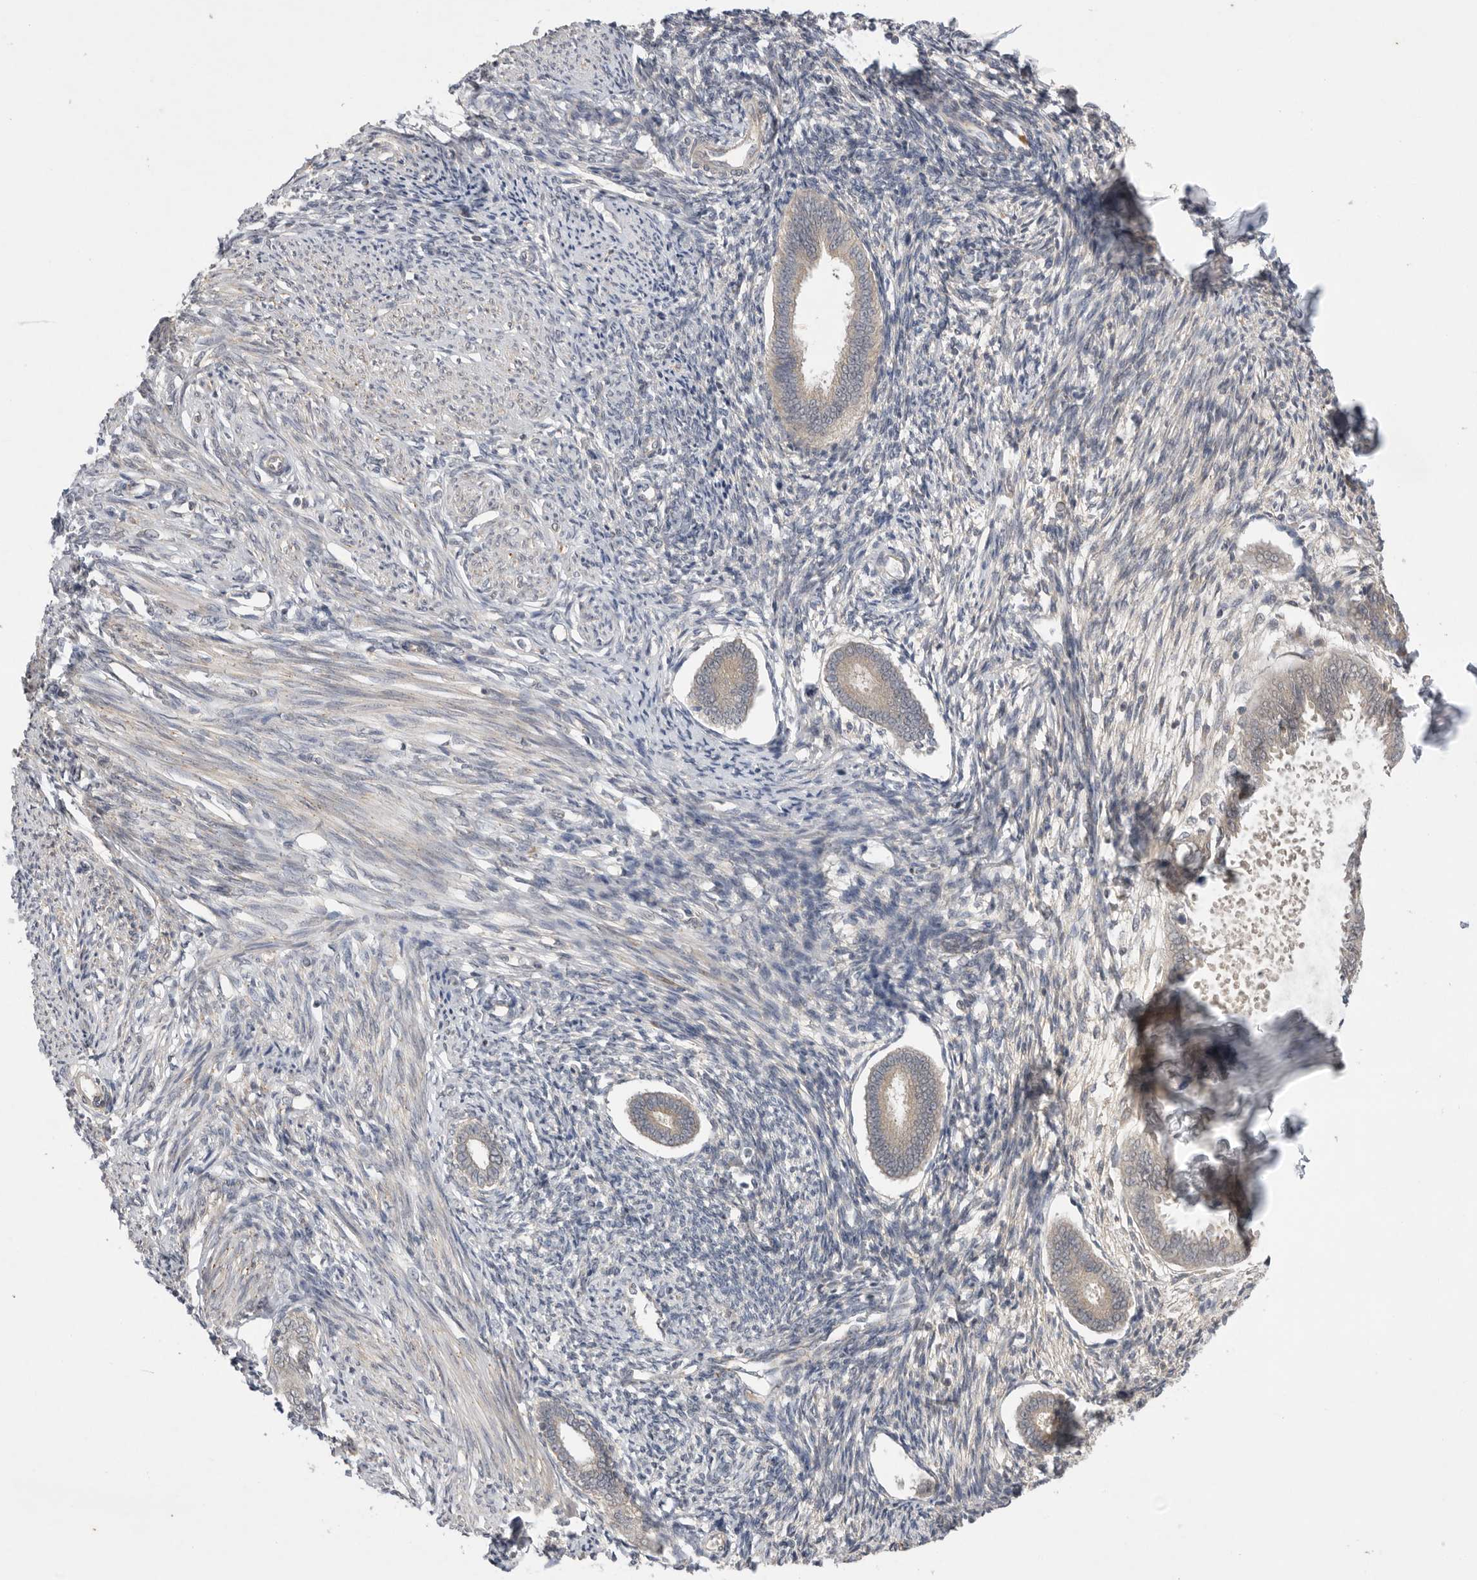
{"staining": {"intensity": "weak", "quantity": "<25%", "location": "cytoplasmic/membranous"}, "tissue": "endometrium", "cell_type": "Cells in endometrial stroma", "image_type": "normal", "snomed": [{"axis": "morphology", "description": "Normal tissue, NOS"}, {"axis": "topography", "description": "Endometrium"}], "caption": "Protein analysis of unremarkable endometrium displays no significant staining in cells in endometrial stroma. (DAB (3,3'-diaminobenzidine) immunohistochemistry with hematoxylin counter stain).", "gene": "PTPDC1", "patient": {"sex": "female", "age": 56}}